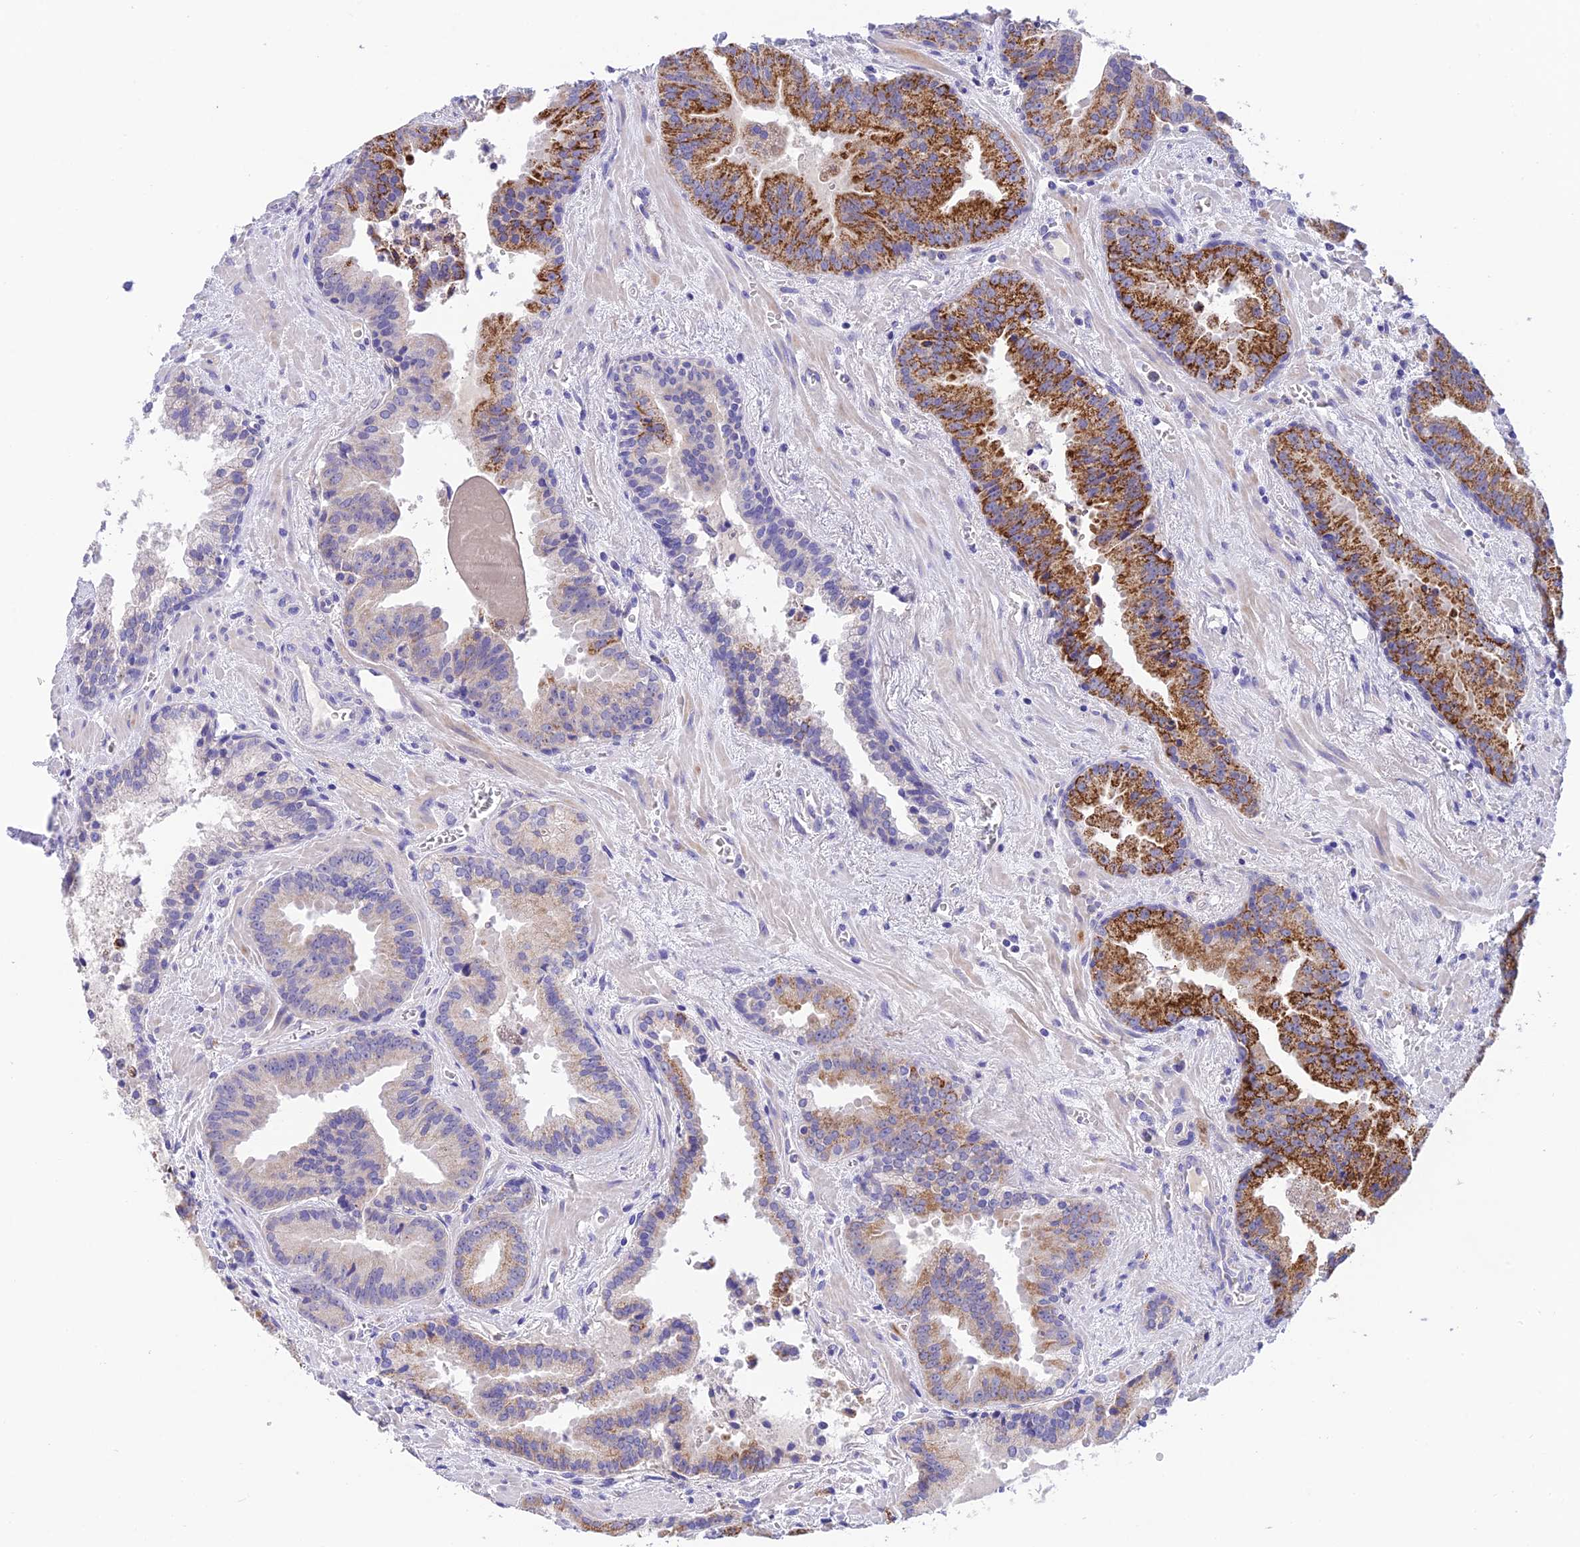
{"staining": {"intensity": "moderate", "quantity": "25%-75%", "location": "cytoplasmic/membranous"}, "tissue": "prostate cancer", "cell_type": "Tumor cells", "image_type": "cancer", "snomed": [{"axis": "morphology", "description": "Adenocarcinoma, High grade"}, {"axis": "topography", "description": "Prostate"}], "caption": "Moderate cytoplasmic/membranous positivity is present in approximately 25%-75% of tumor cells in prostate cancer.", "gene": "MS4A5", "patient": {"sex": "male", "age": 68}}